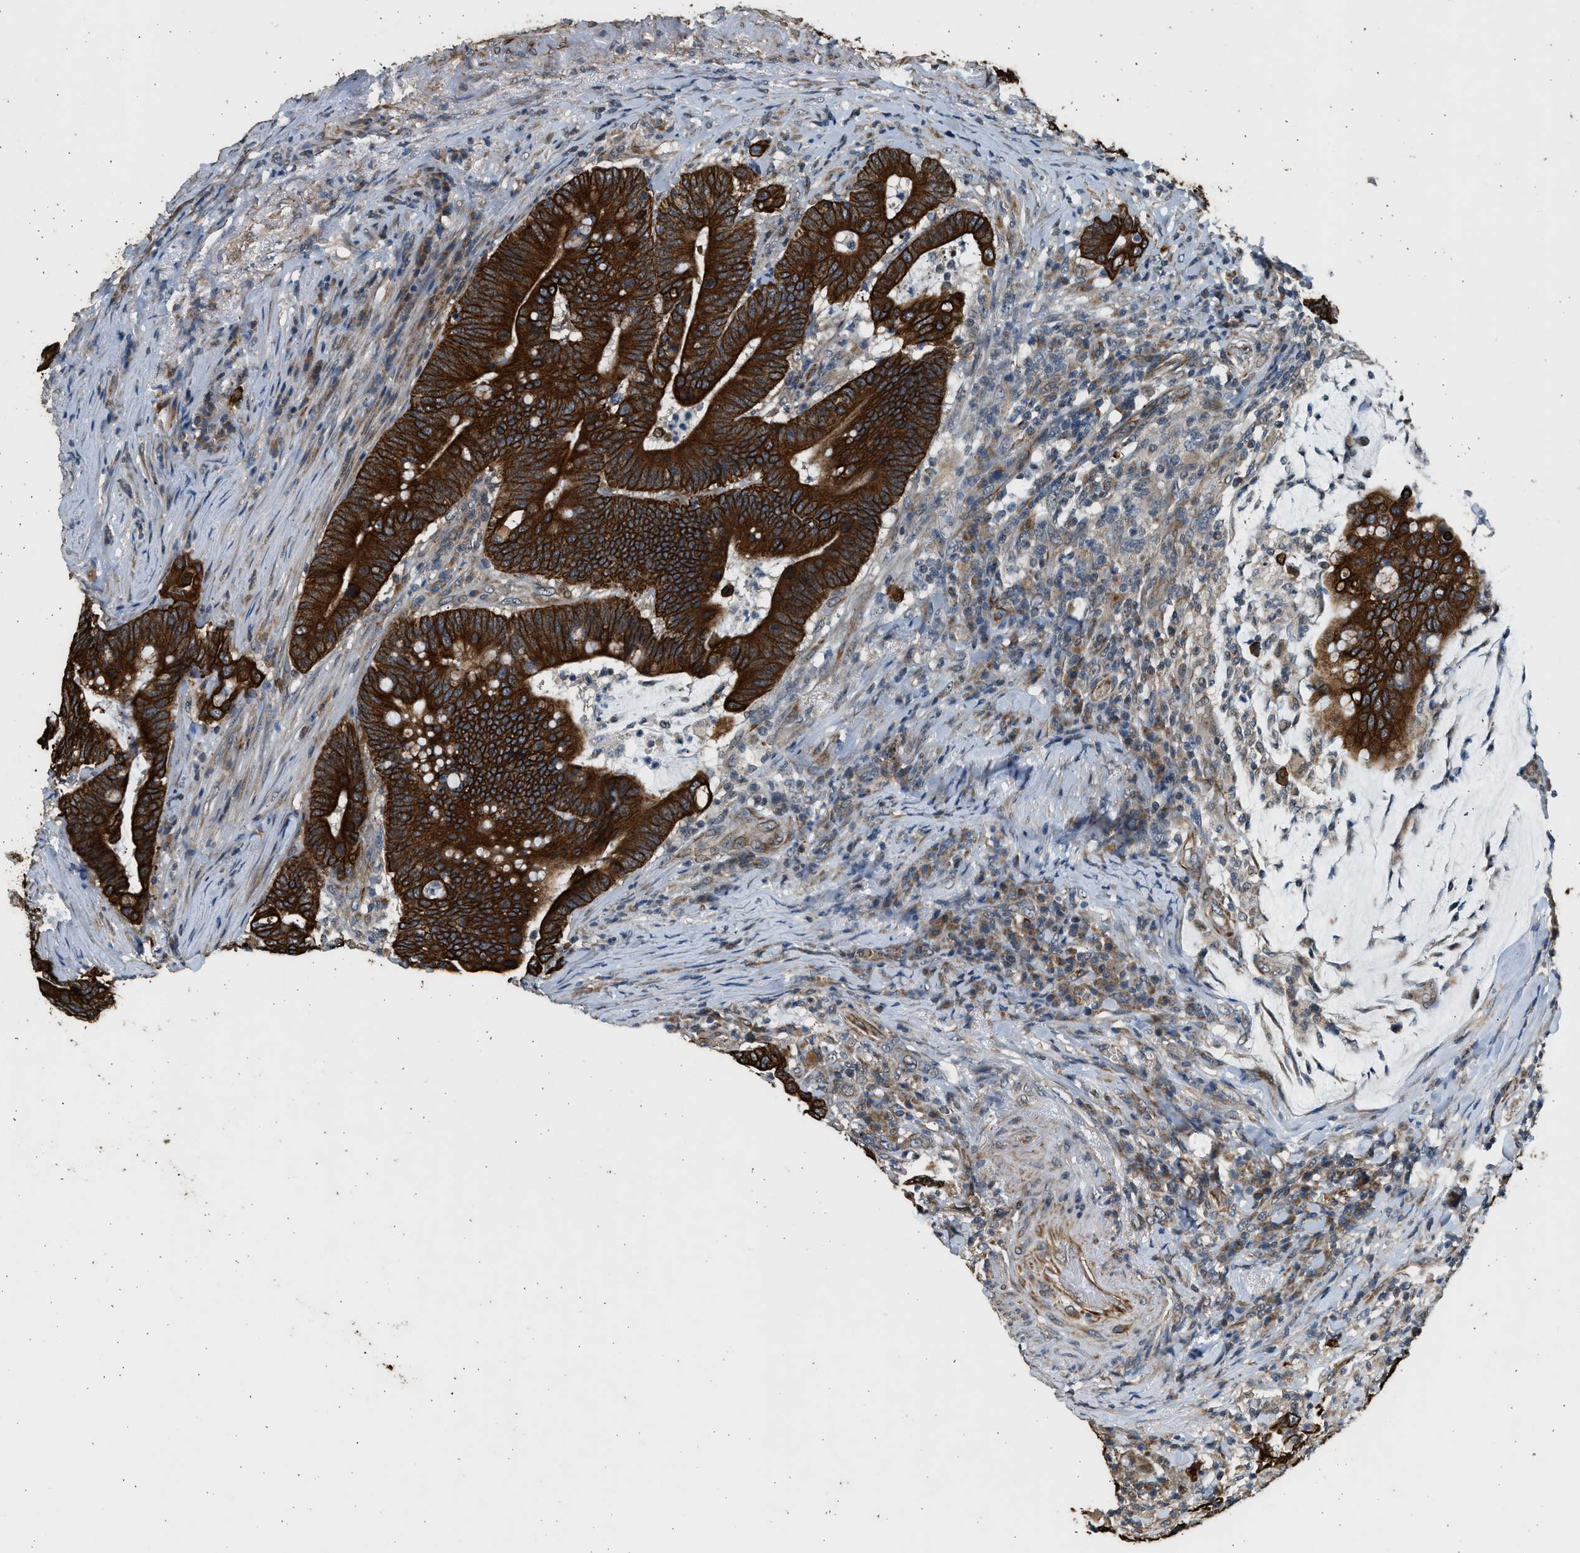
{"staining": {"intensity": "strong", "quantity": ">75%", "location": "cytoplasmic/membranous"}, "tissue": "colorectal cancer", "cell_type": "Tumor cells", "image_type": "cancer", "snomed": [{"axis": "morphology", "description": "Normal tissue, NOS"}, {"axis": "morphology", "description": "Adenocarcinoma, NOS"}, {"axis": "topography", "description": "Colon"}], "caption": "Colorectal cancer was stained to show a protein in brown. There is high levels of strong cytoplasmic/membranous positivity in approximately >75% of tumor cells.", "gene": "PCLO", "patient": {"sex": "female", "age": 66}}